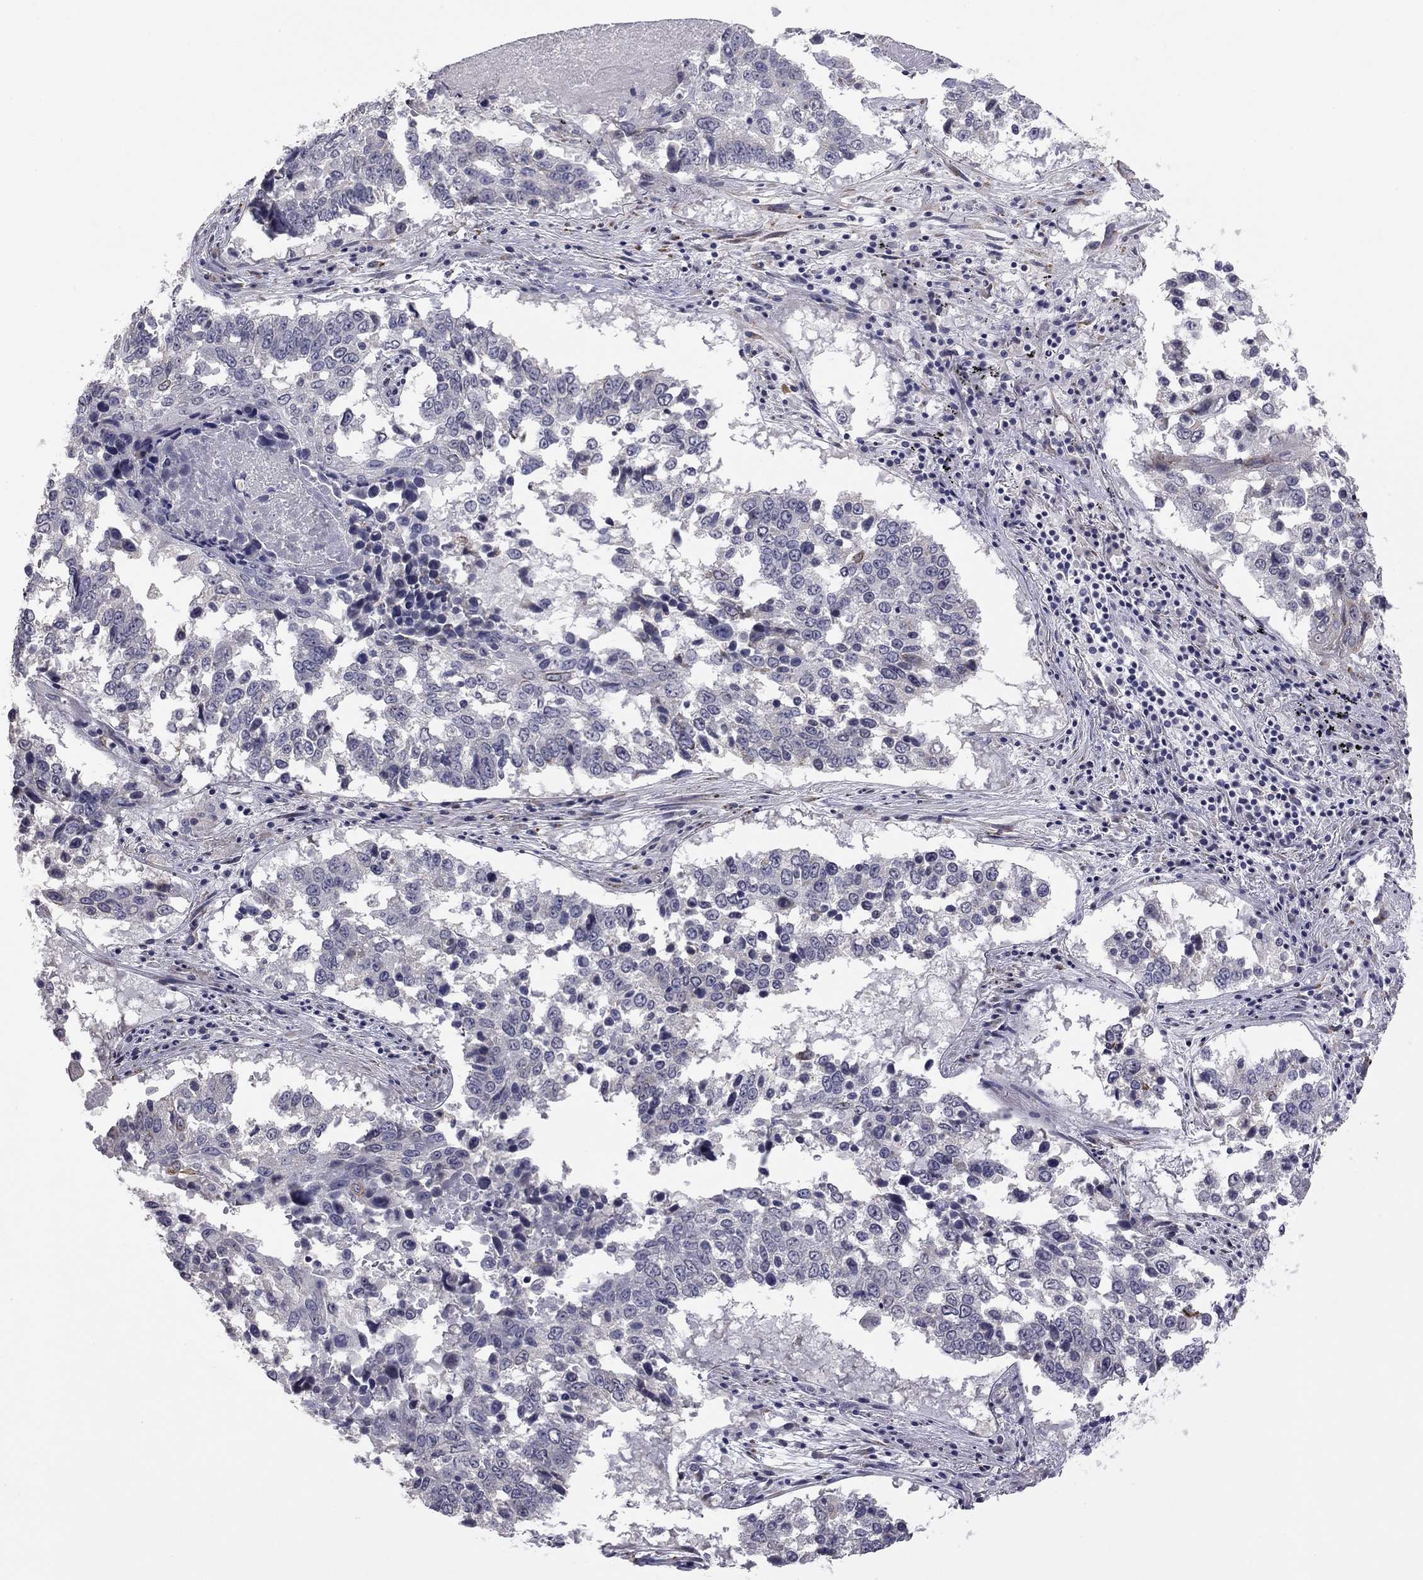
{"staining": {"intensity": "negative", "quantity": "none", "location": "none"}, "tissue": "lung cancer", "cell_type": "Tumor cells", "image_type": "cancer", "snomed": [{"axis": "morphology", "description": "Squamous cell carcinoma, NOS"}, {"axis": "topography", "description": "Lung"}], "caption": "IHC image of squamous cell carcinoma (lung) stained for a protein (brown), which demonstrates no positivity in tumor cells.", "gene": "PRRT2", "patient": {"sex": "male", "age": 82}}